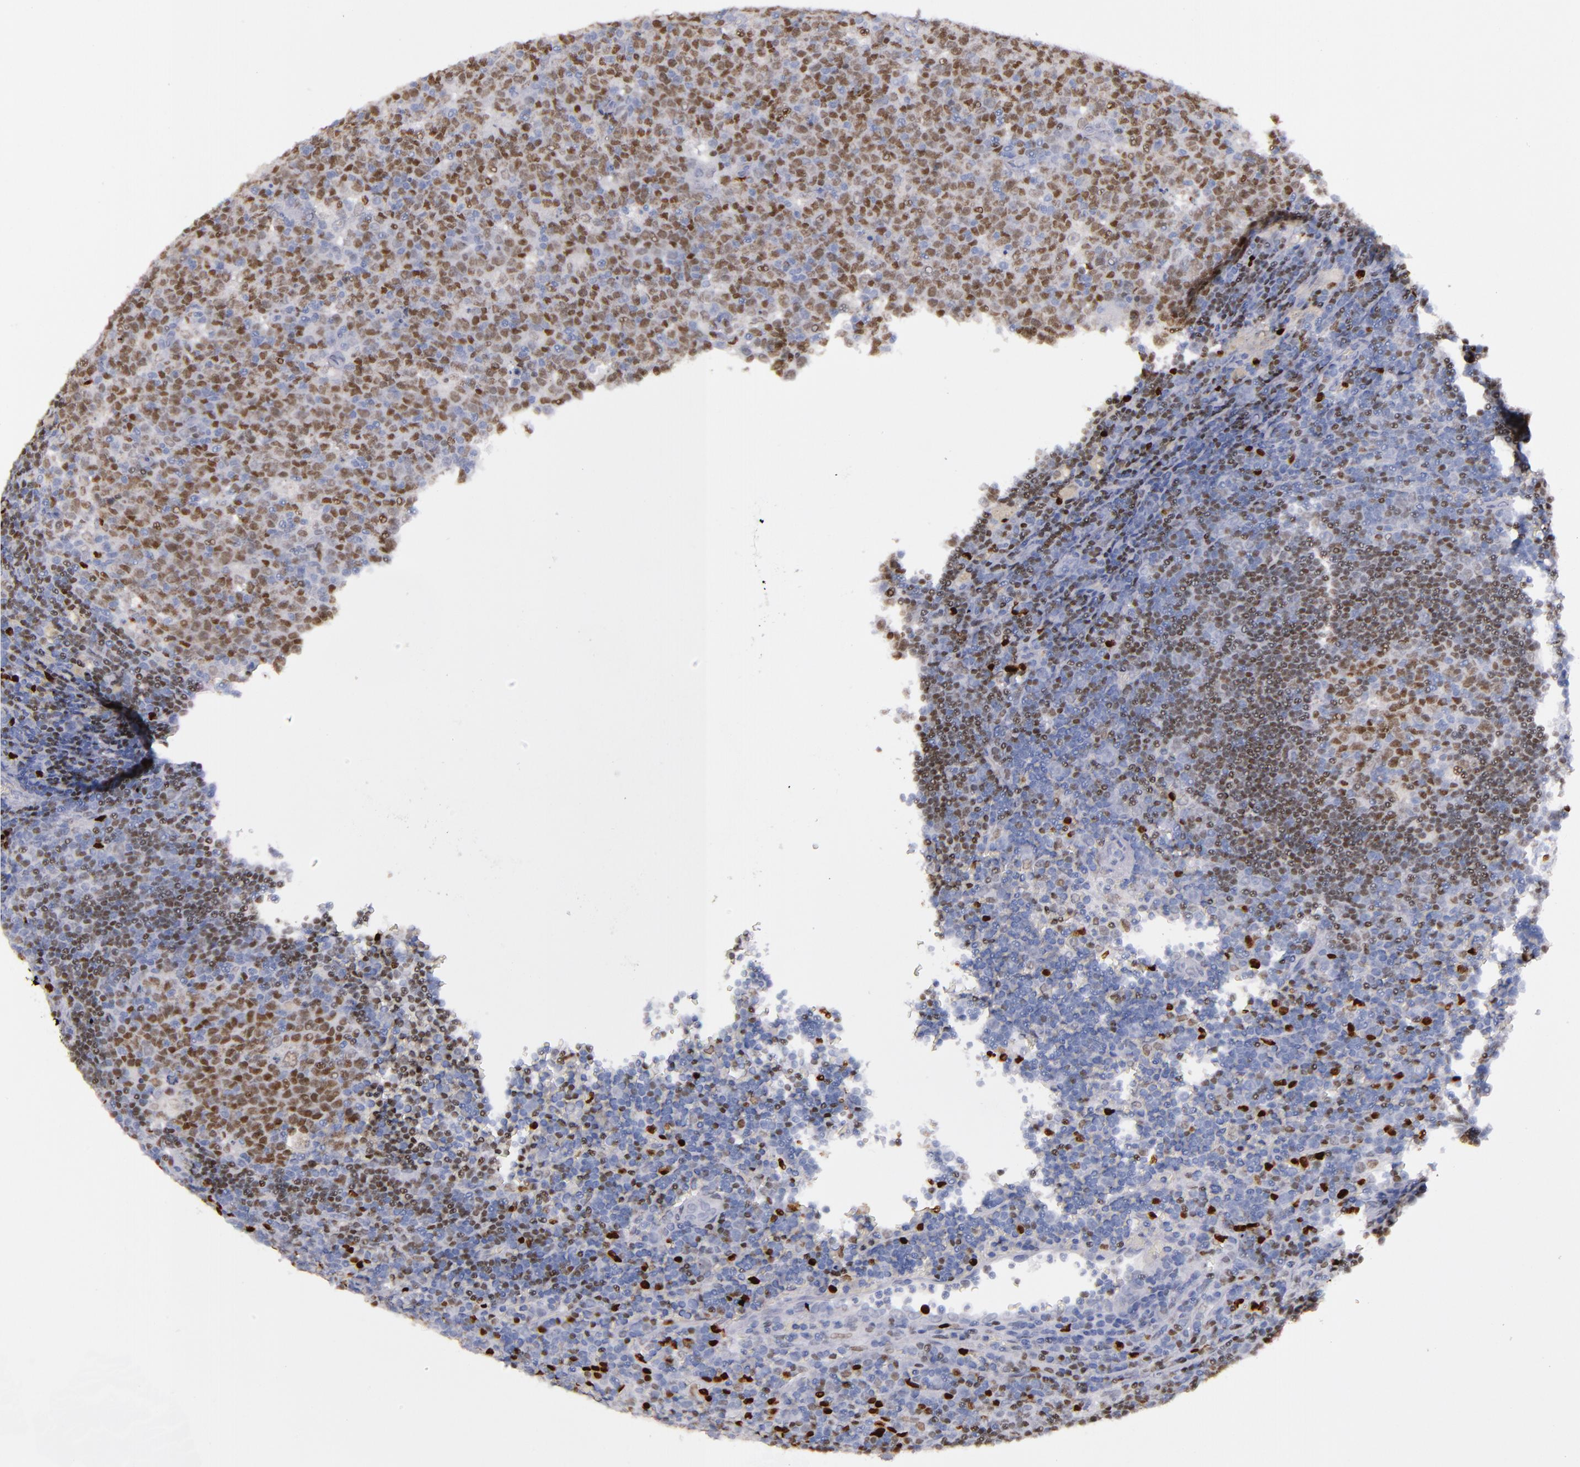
{"staining": {"intensity": "moderate", "quantity": "25%-75%", "location": "nuclear"}, "tissue": "lymph node", "cell_type": "Germinal center cells", "image_type": "normal", "snomed": [{"axis": "morphology", "description": "Normal tissue, NOS"}, {"axis": "topography", "description": "Lymph node"}, {"axis": "topography", "description": "Salivary gland"}], "caption": "This is an image of immunohistochemistry (IHC) staining of normal lymph node, which shows moderate staining in the nuclear of germinal center cells.", "gene": "IRF8", "patient": {"sex": "male", "age": 8}}